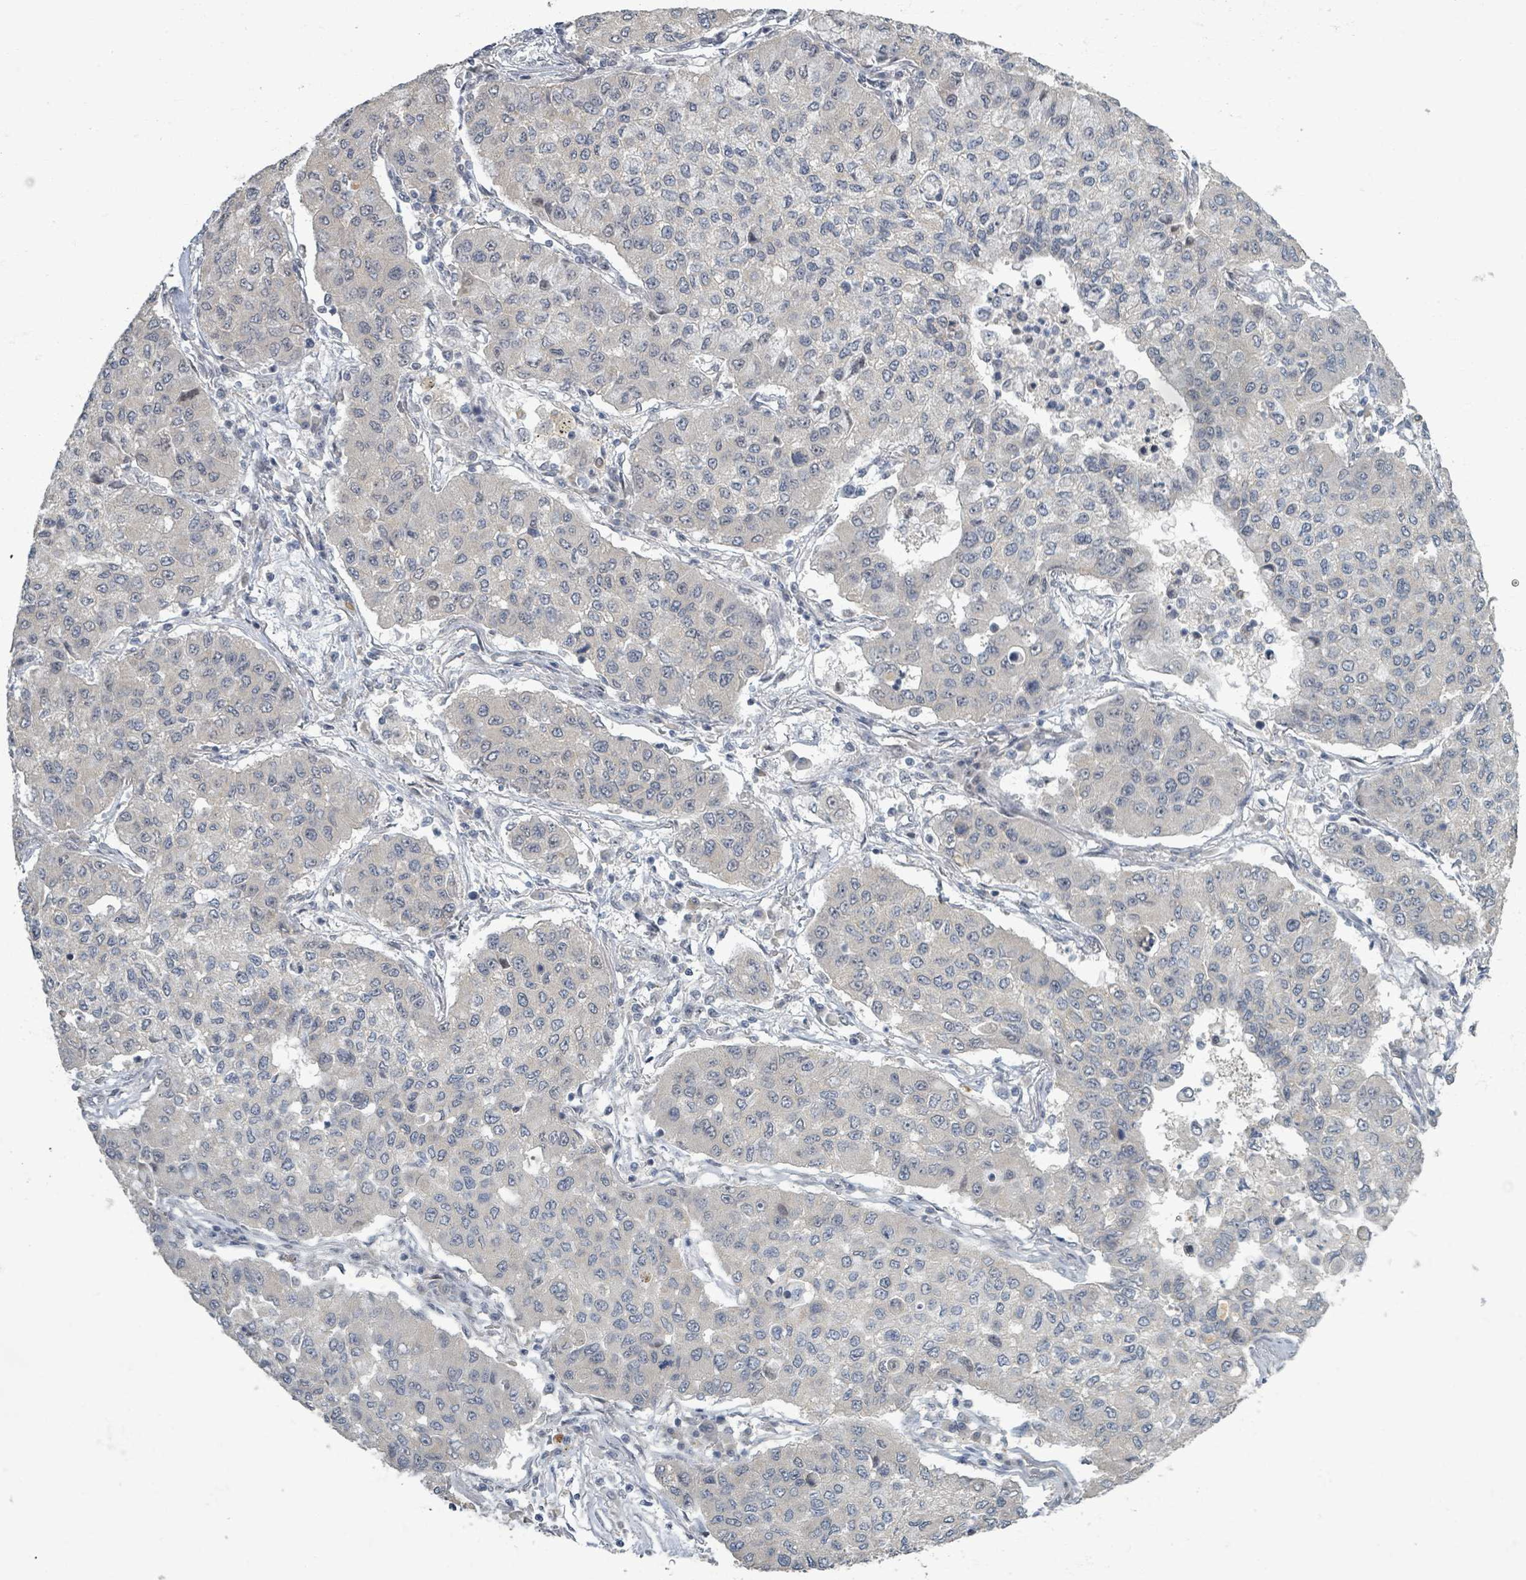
{"staining": {"intensity": "negative", "quantity": "none", "location": "none"}, "tissue": "lung cancer", "cell_type": "Tumor cells", "image_type": "cancer", "snomed": [{"axis": "morphology", "description": "Squamous cell carcinoma, NOS"}, {"axis": "topography", "description": "Lung"}], "caption": "Human lung cancer (squamous cell carcinoma) stained for a protein using immunohistochemistry demonstrates no positivity in tumor cells.", "gene": "INTS15", "patient": {"sex": "male", "age": 74}}